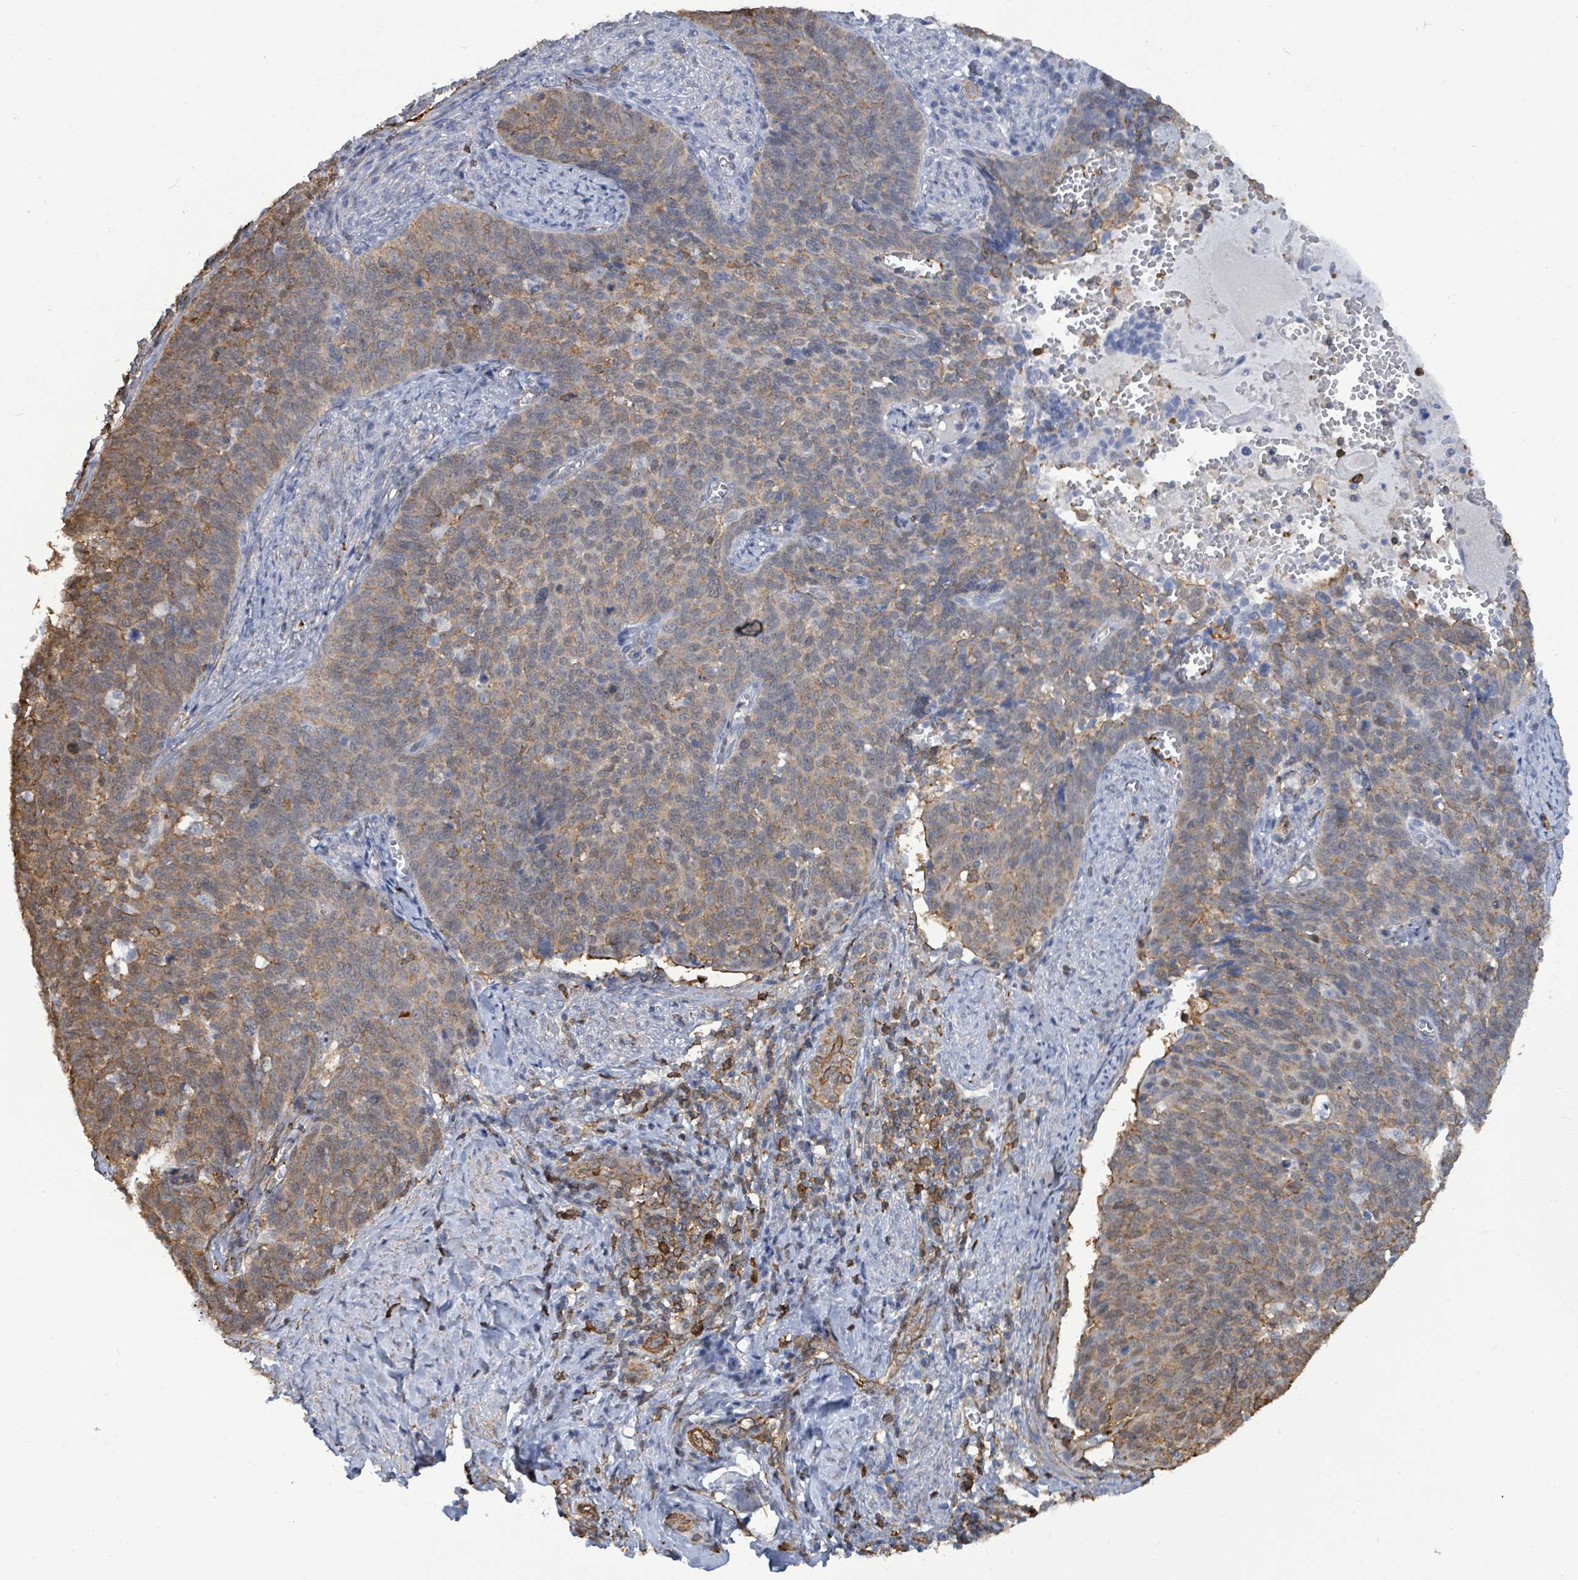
{"staining": {"intensity": "moderate", "quantity": "25%-75%", "location": "cytoplasmic/membranous"}, "tissue": "cervical cancer", "cell_type": "Tumor cells", "image_type": "cancer", "snomed": [{"axis": "morphology", "description": "Normal tissue, NOS"}, {"axis": "morphology", "description": "Squamous cell carcinoma, NOS"}, {"axis": "topography", "description": "Cervix"}], "caption": "This is a micrograph of immunohistochemistry staining of cervical squamous cell carcinoma, which shows moderate expression in the cytoplasmic/membranous of tumor cells.", "gene": "PRKRIP1", "patient": {"sex": "female", "age": 39}}